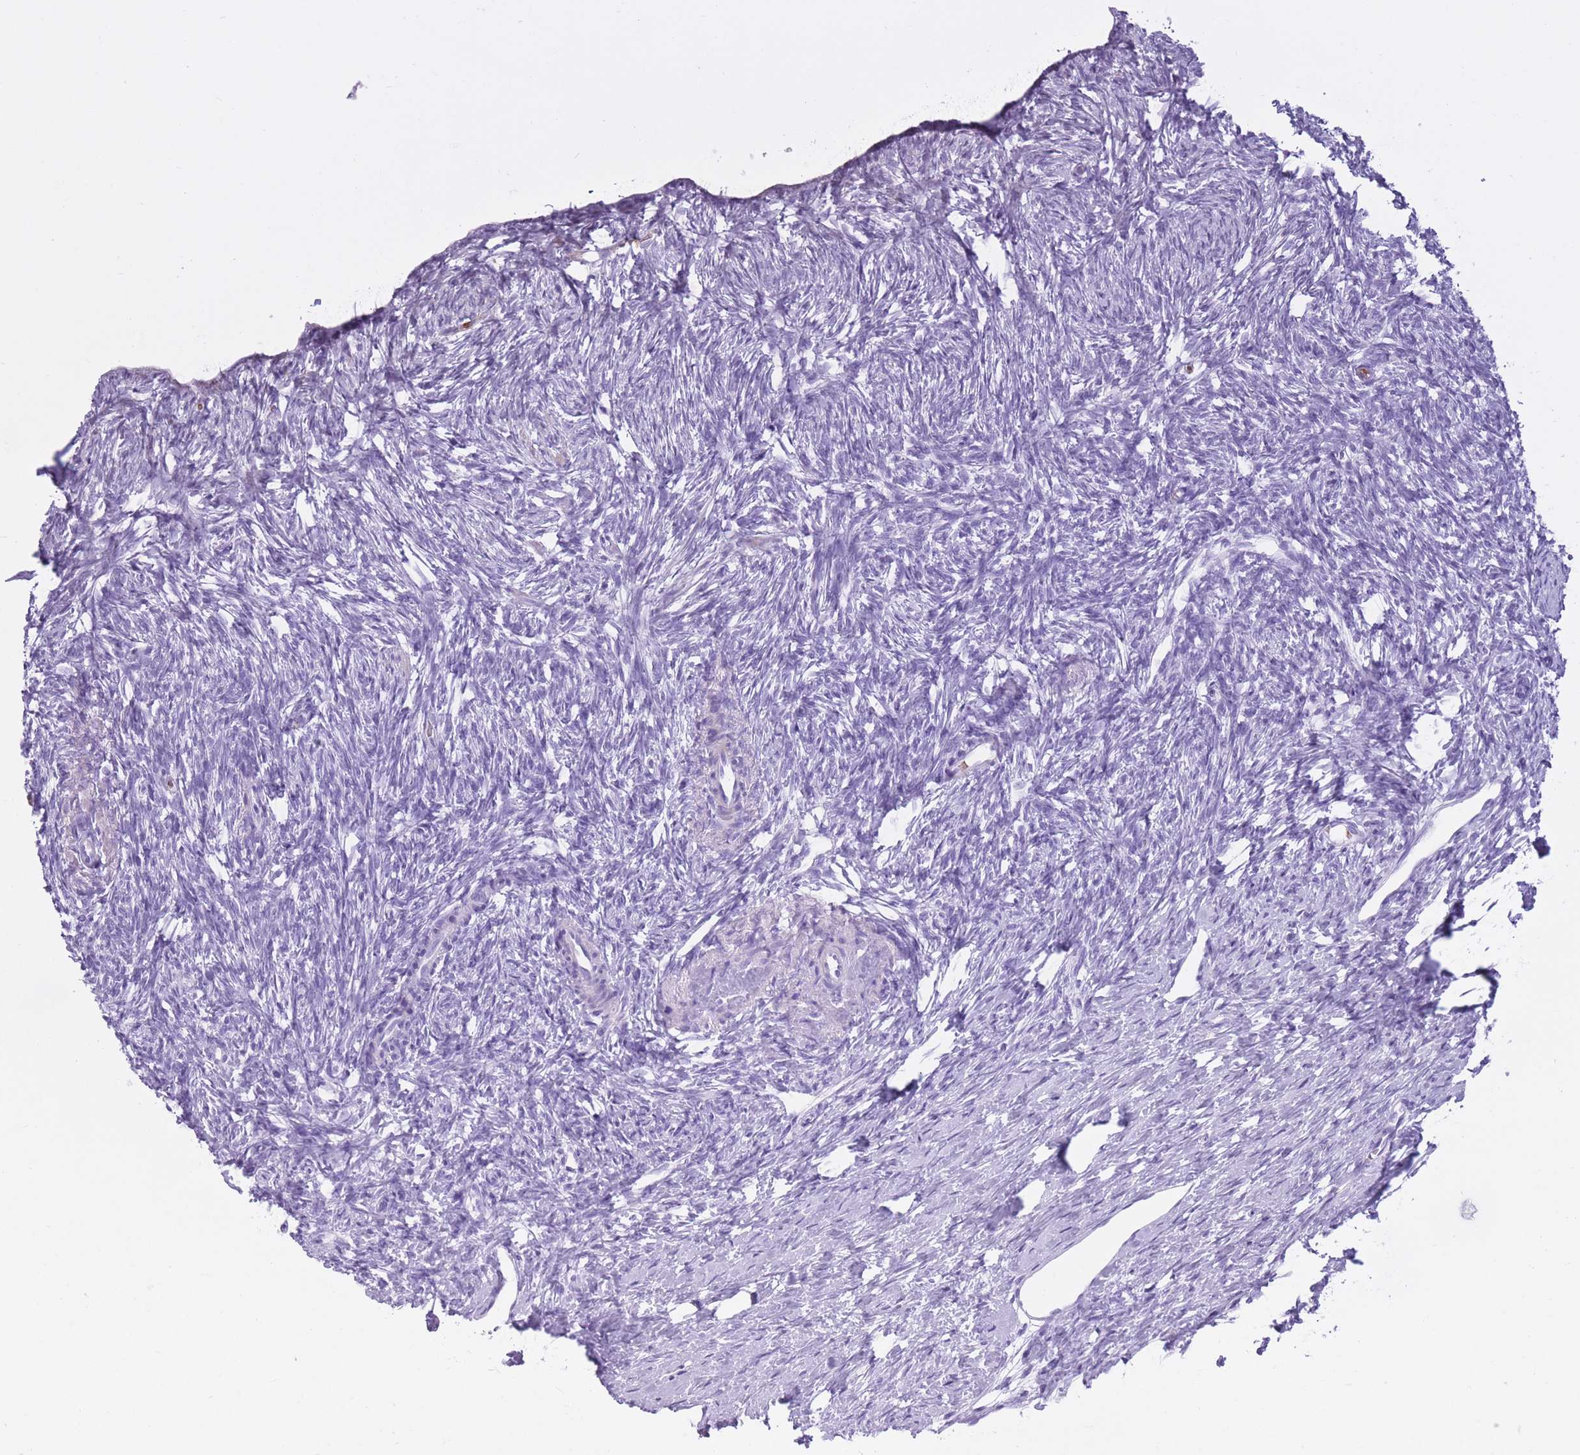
{"staining": {"intensity": "negative", "quantity": "none", "location": "none"}, "tissue": "ovary", "cell_type": "Ovarian stroma cells", "image_type": "normal", "snomed": [{"axis": "morphology", "description": "Normal tissue, NOS"}, {"axis": "topography", "description": "Ovary"}], "caption": "IHC of normal human ovary displays no expression in ovarian stroma cells. (Stains: DAB immunohistochemistry with hematoxylin counter stain, Microscopy: brightfield microscopy at high magnification).", "gene": "OR7C1", "patient": {"sex": "female", "age": 51}}